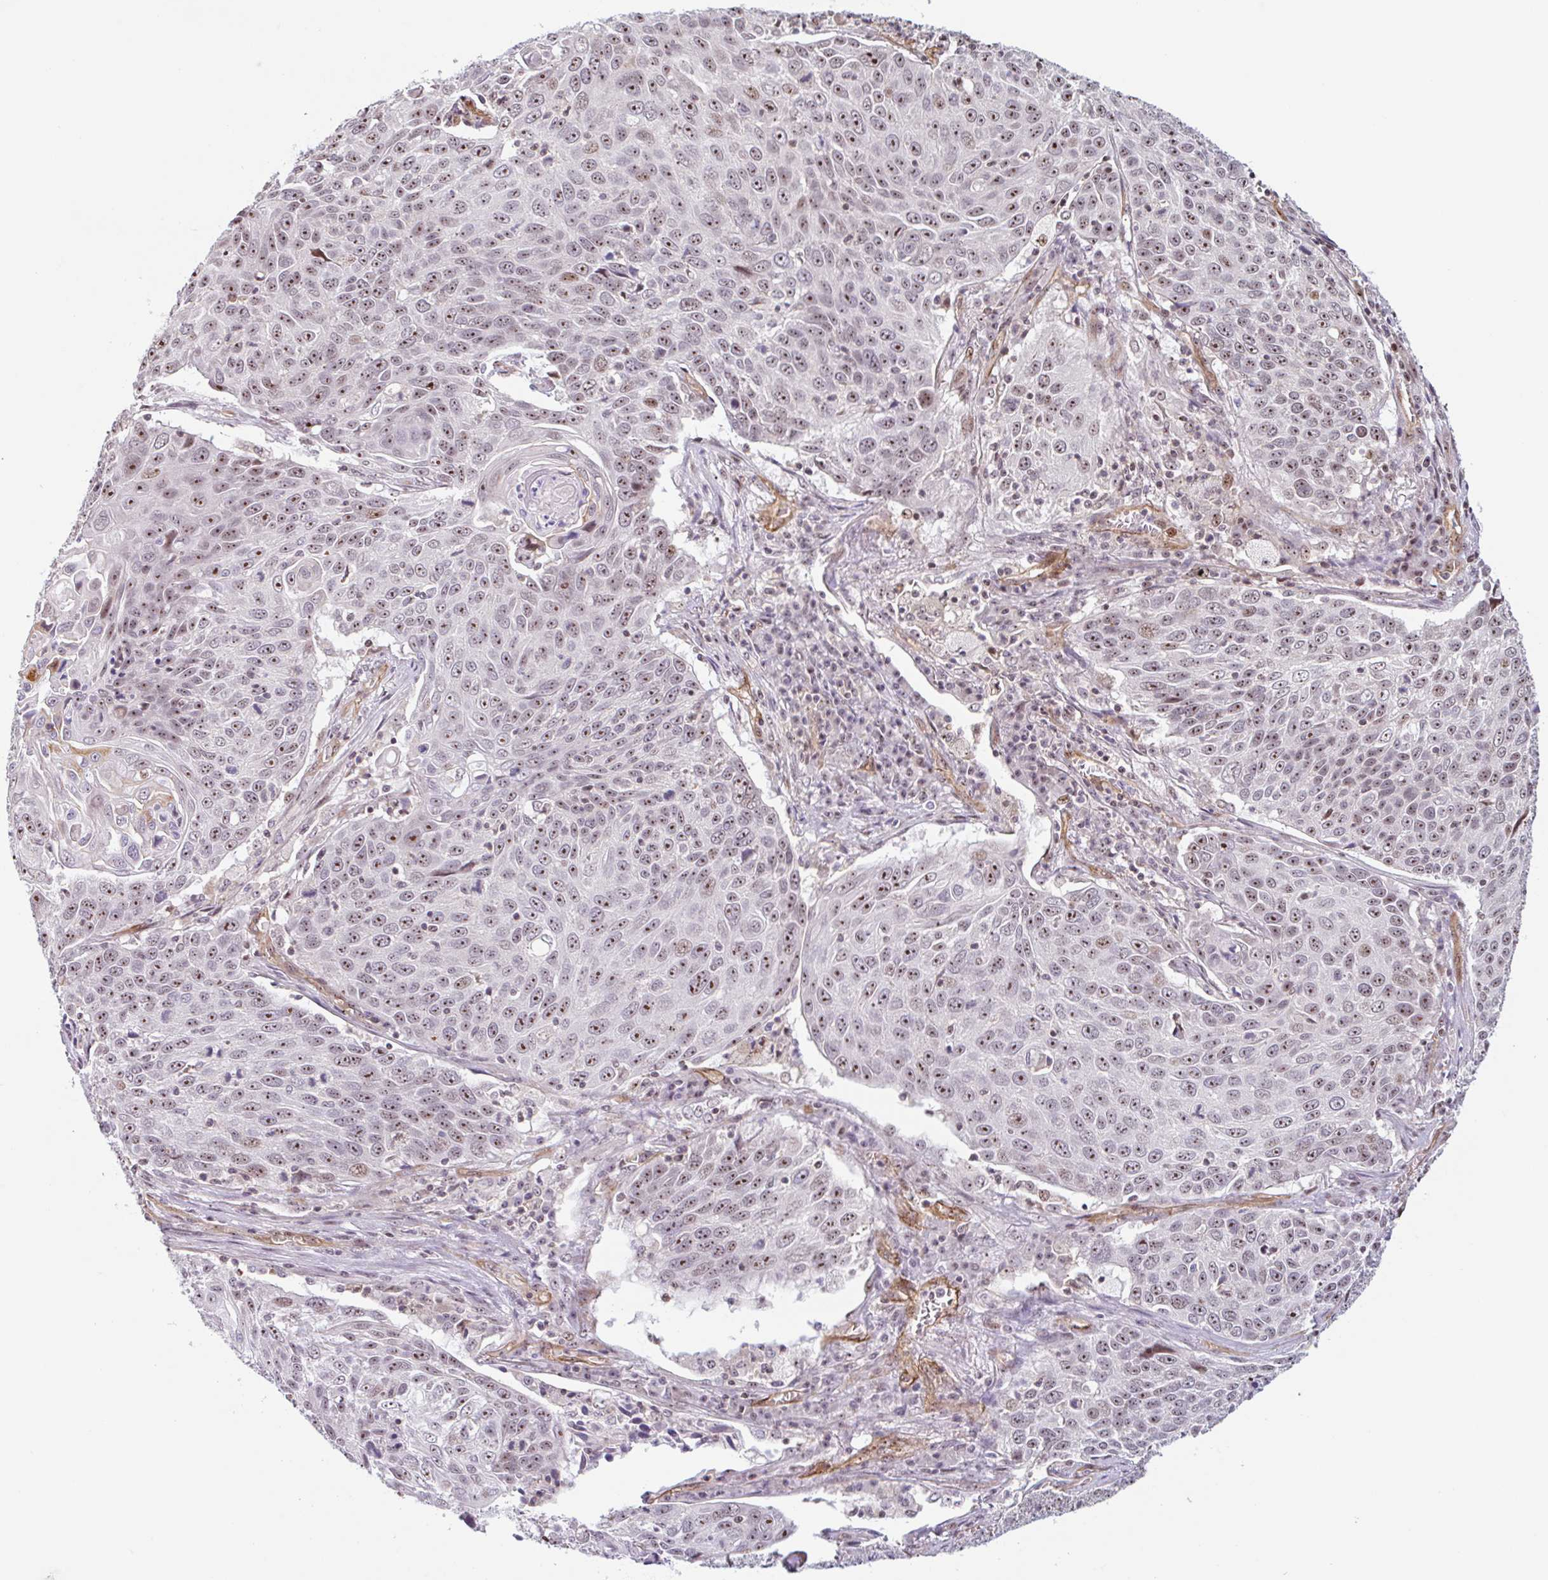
{"staining": {"intensity": "moderate", "quantity": ">75%", "location": "nuclear"}, "tissue": "lung cancer", "cell_type": "Tumor cells", "image_type": "cancer", "snomed": [{"axis": "morphology", "description": "Squamous cell carcinoma, NOS"}, {"axis": "topography", "description": "Lung"}], "caption": "Lung cancer (squamous cell carcinoma) stained with IHC exhibits moderate nuclear expression in approximately >75% of tumor cells.", "gene": "ZNF689", "patient": {"sex": "male", "age": 78}}